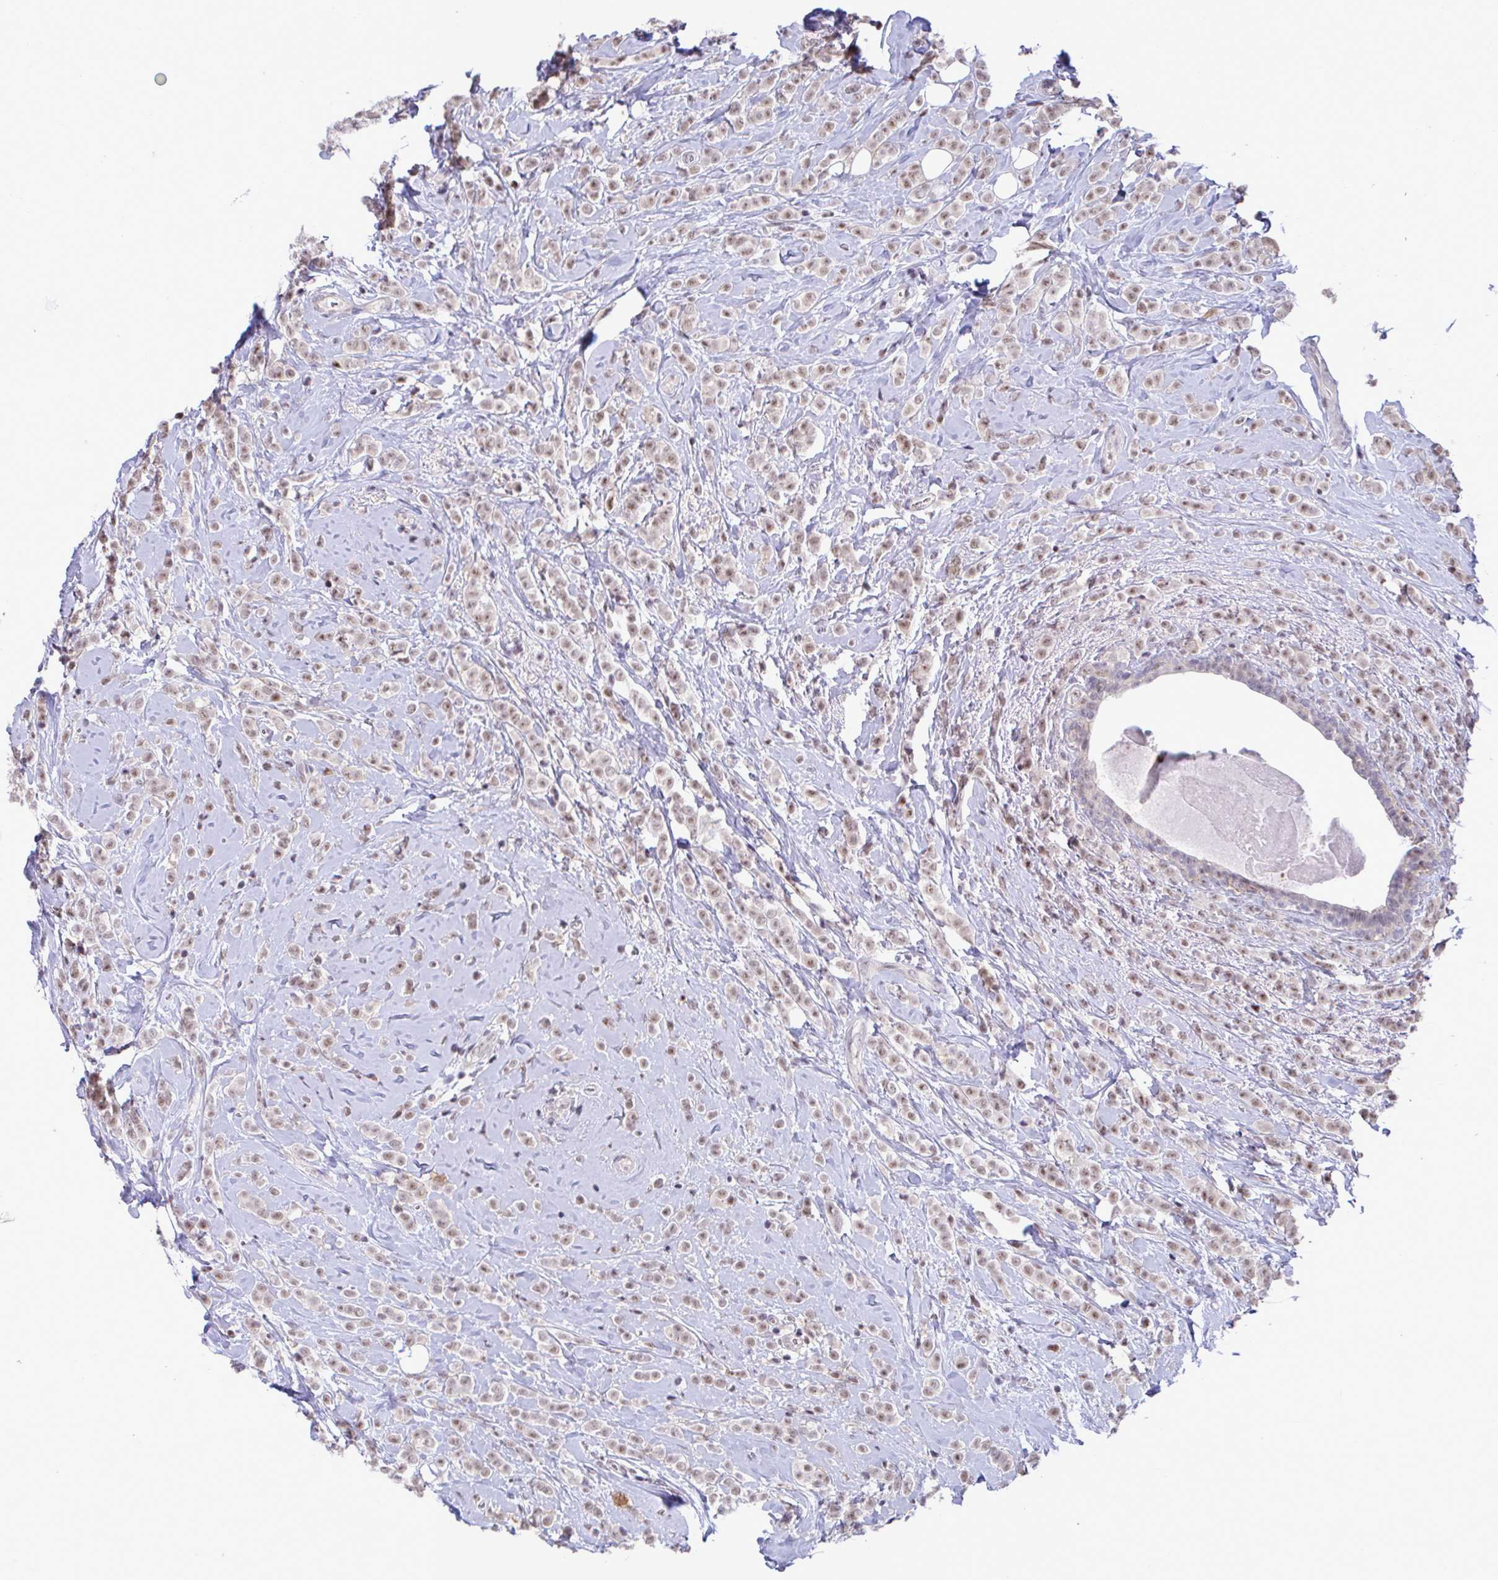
{"staining": {"intensity": "moderate", "quantity": ">75%", "location": "nuclear"}, "tissue": "breast cancer", "cell_type": "Tumor cells", "image_type": "cancer", "snomed": [{"axis": "morphology", "description": "Lobular carcinoma"}, {"axis": "topography", "description": "Breast"}], "caption": "Protein analysis of breast cancer tissue demonstrates moderate nuclear staining in approximately >75% of tumor cells. Using DAB (3,3'-diaminobenzidine) (brown) and hematoxylin (blue) stains, captured at high magnification using brightfield microscopy.", "gene": "OR6K3", "patient": {"sex": "female", "age": 49}}